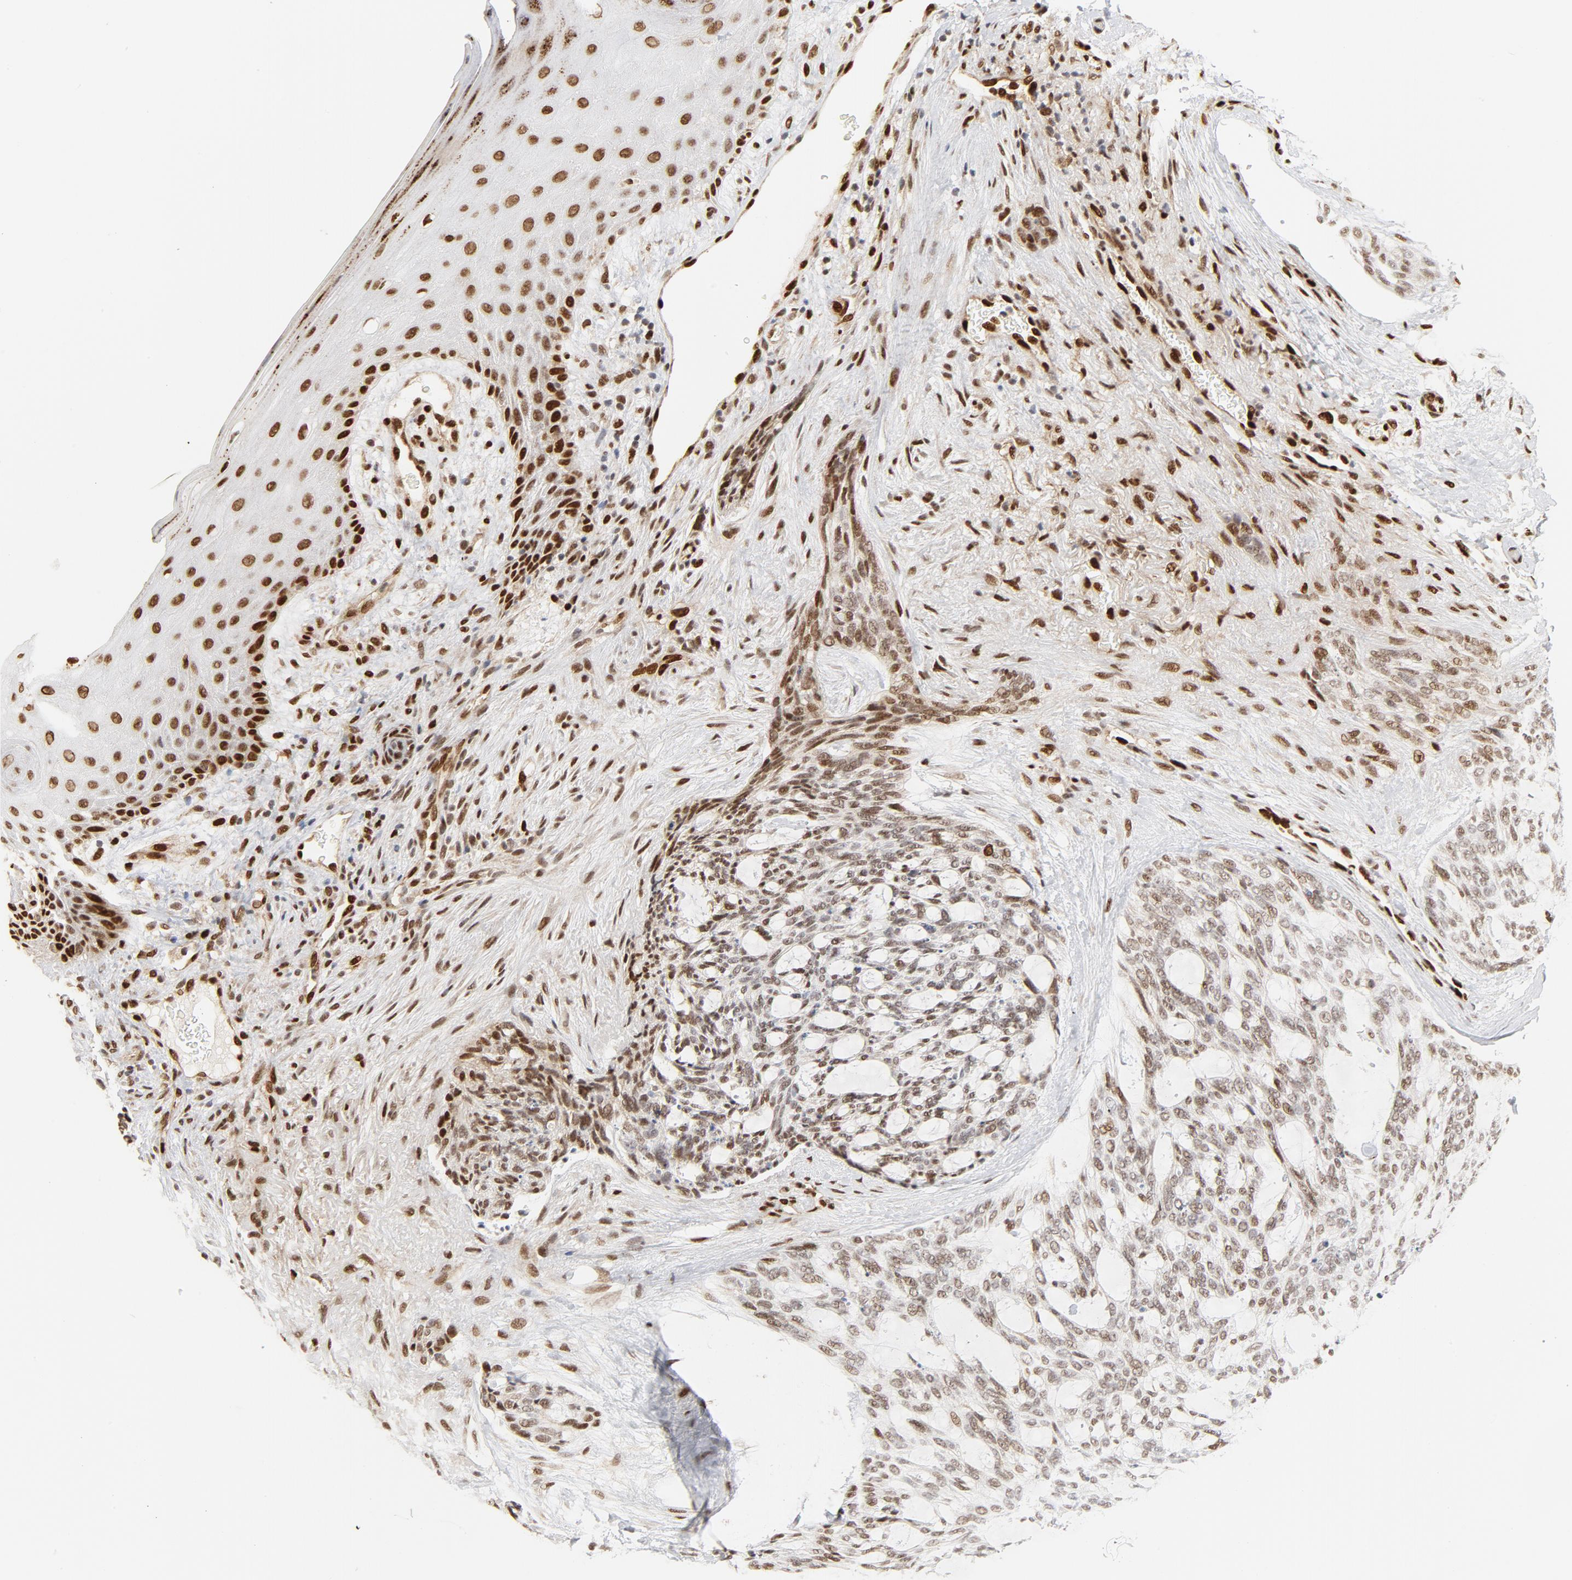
{"staining": {"intensity": "moderate", "quantity": "<25%", "location": "nuclear"}, "tissue": "skin cancer", "cell_type": "Tumor cells", "image_type": "cancer", "snomed": [{"axis": "morphology", "description": "Normal tissue, NOS"}, {"axis": "morphology", "description": "Basal cell carcinoma"}, {"axis": "topography", "description": "Skin"}], "caption": "DAB immunohistochemical staining of human skin cancer (basal cell carcinoma) shows moderate nuclear protein positivity in about <25% of tumor cells.", "gene": "MEF2A", "patient": {"sex": "female", "age": 71}}